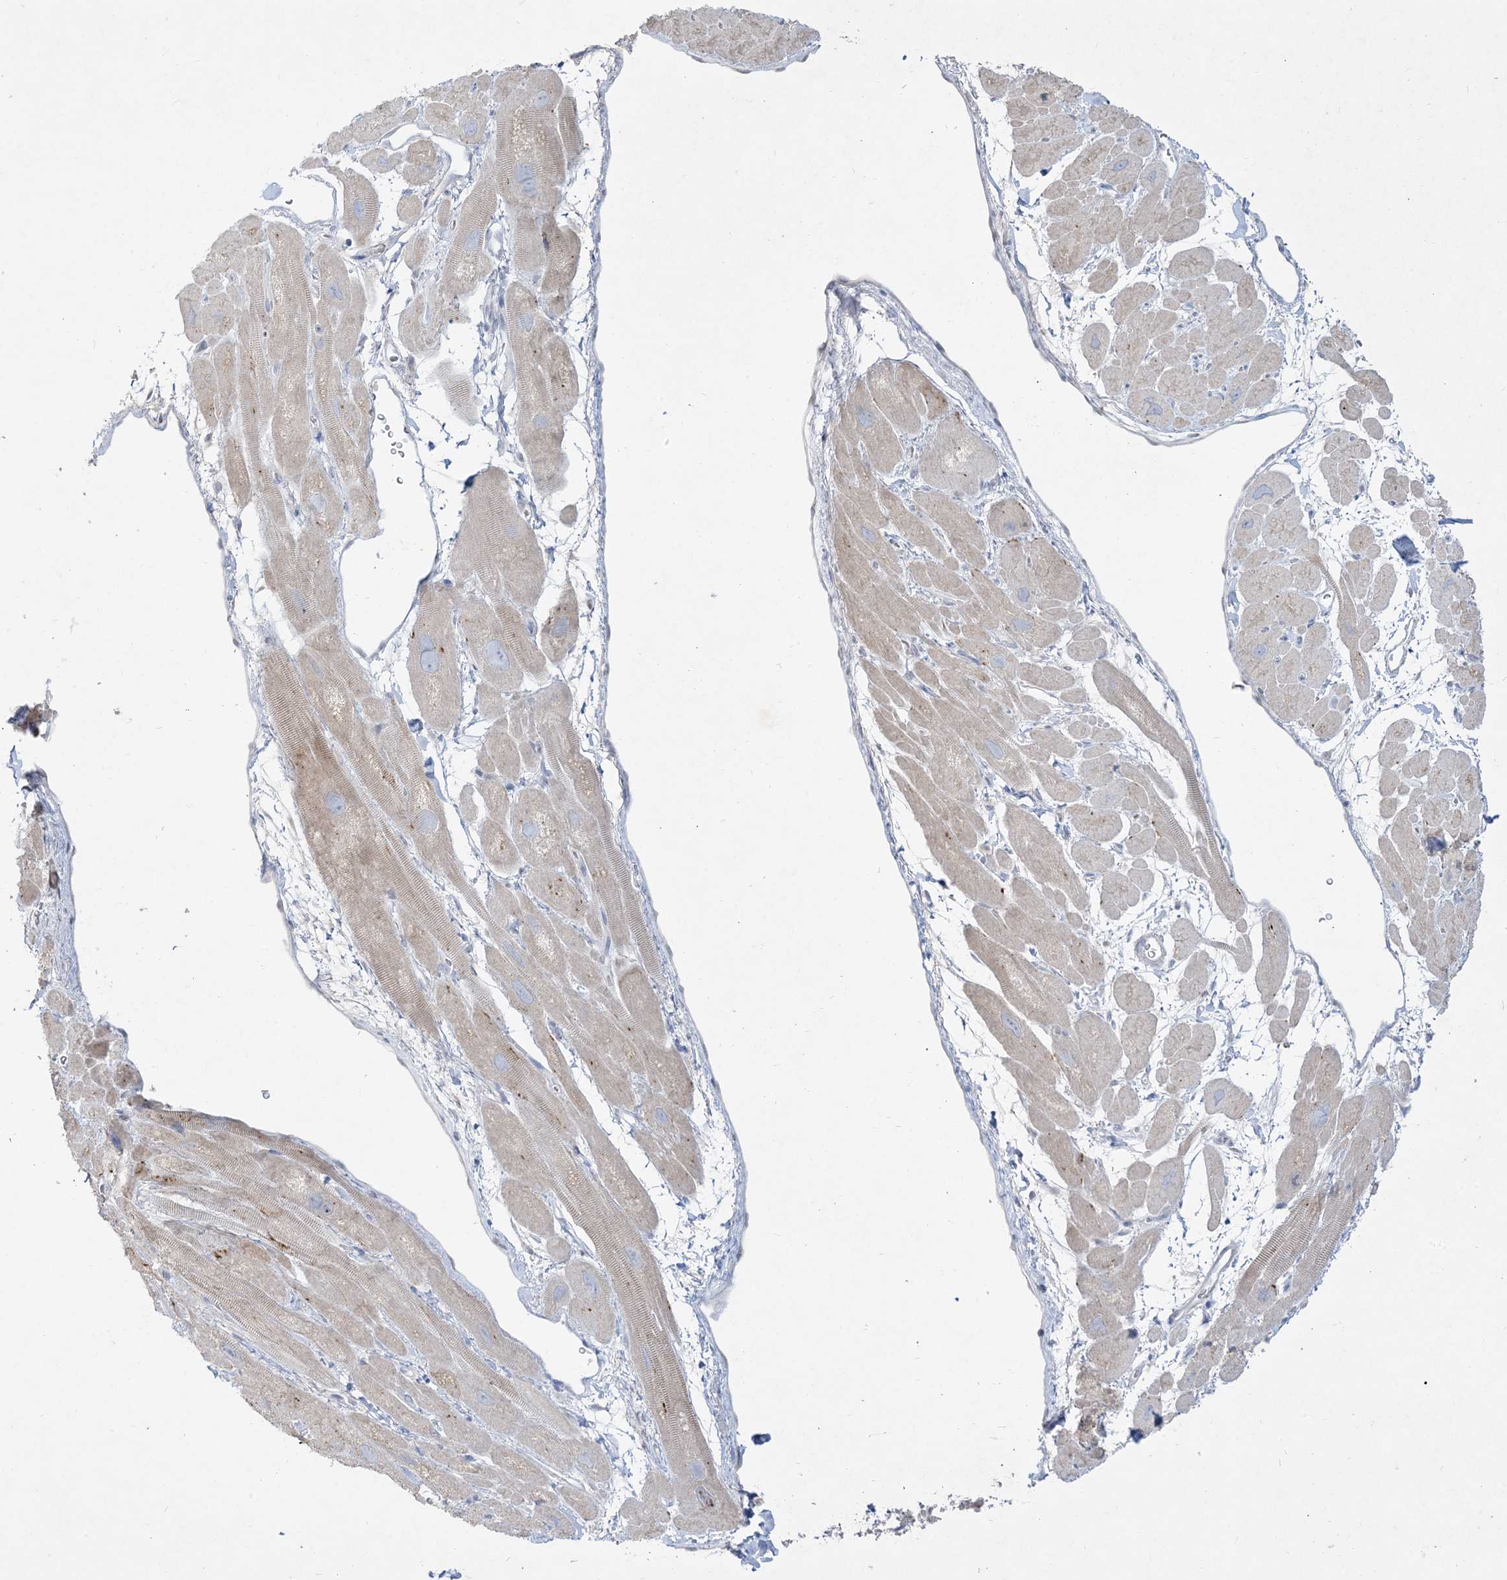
{"staining": {"intensity": "weak", "quantity": "<25%", "location": "cytoplasmic/membranous"}, "tissue": "heart muscle", "cell_type": "Cardiomyocytes", "image_type": "normal", "snomed": [{"axis": "morphology", "description": "Normal tissue, NOS"}, {"axis": "topography", "description": "Heart"}], "caption": "High magnification brightfield microscopy of unremarkable heart muscle stained with DAB (3,3'-diaminobenzidine) (brown) and counterstained with hematoxylin (blue): cardiomyocytes show no significant staining.", "gene": "LOXL3", "patient": {"sex": "male", "age": 49}}